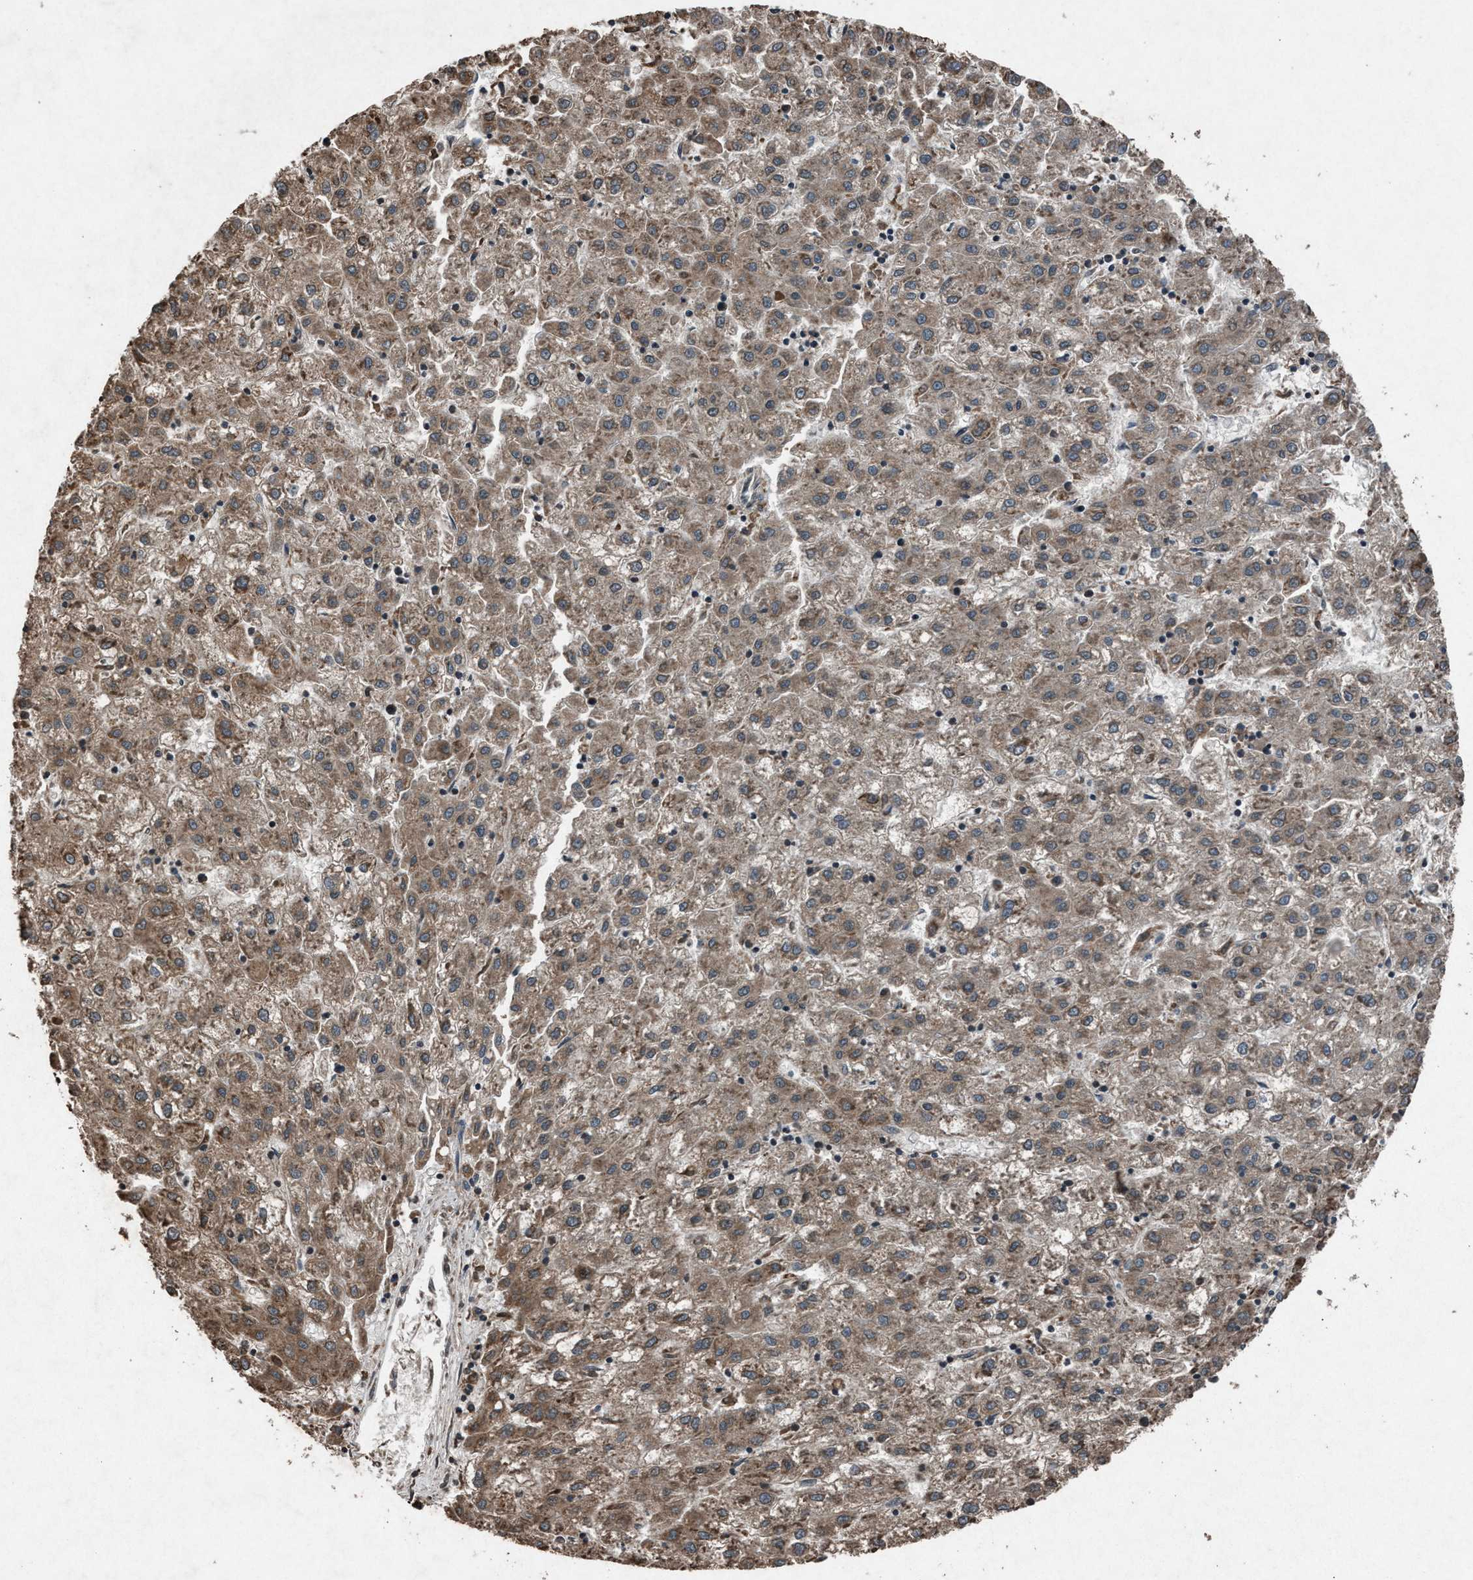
{"staining": {"intensity": "moderate", "quantity": ">75%", "location": "cytoplasmic/membranous"}, "tissue": "liver cancer", "cell_type": "Tumor cells", "image_type": "cancer", "snomed": [{"axis": "morphology", "description": "Carcinoma, Hepatocellular, NOS"}, {"axis": "topography", "description": "Liver"}], "caption": "IHC of human liver hepatocellular carcinoma exhibits medium levels of moderate cytoplasmic/membranous positivity in about >75% of tumor cells.", "gene": "CALR", "patient": {"sex": "male", "age": 72}}